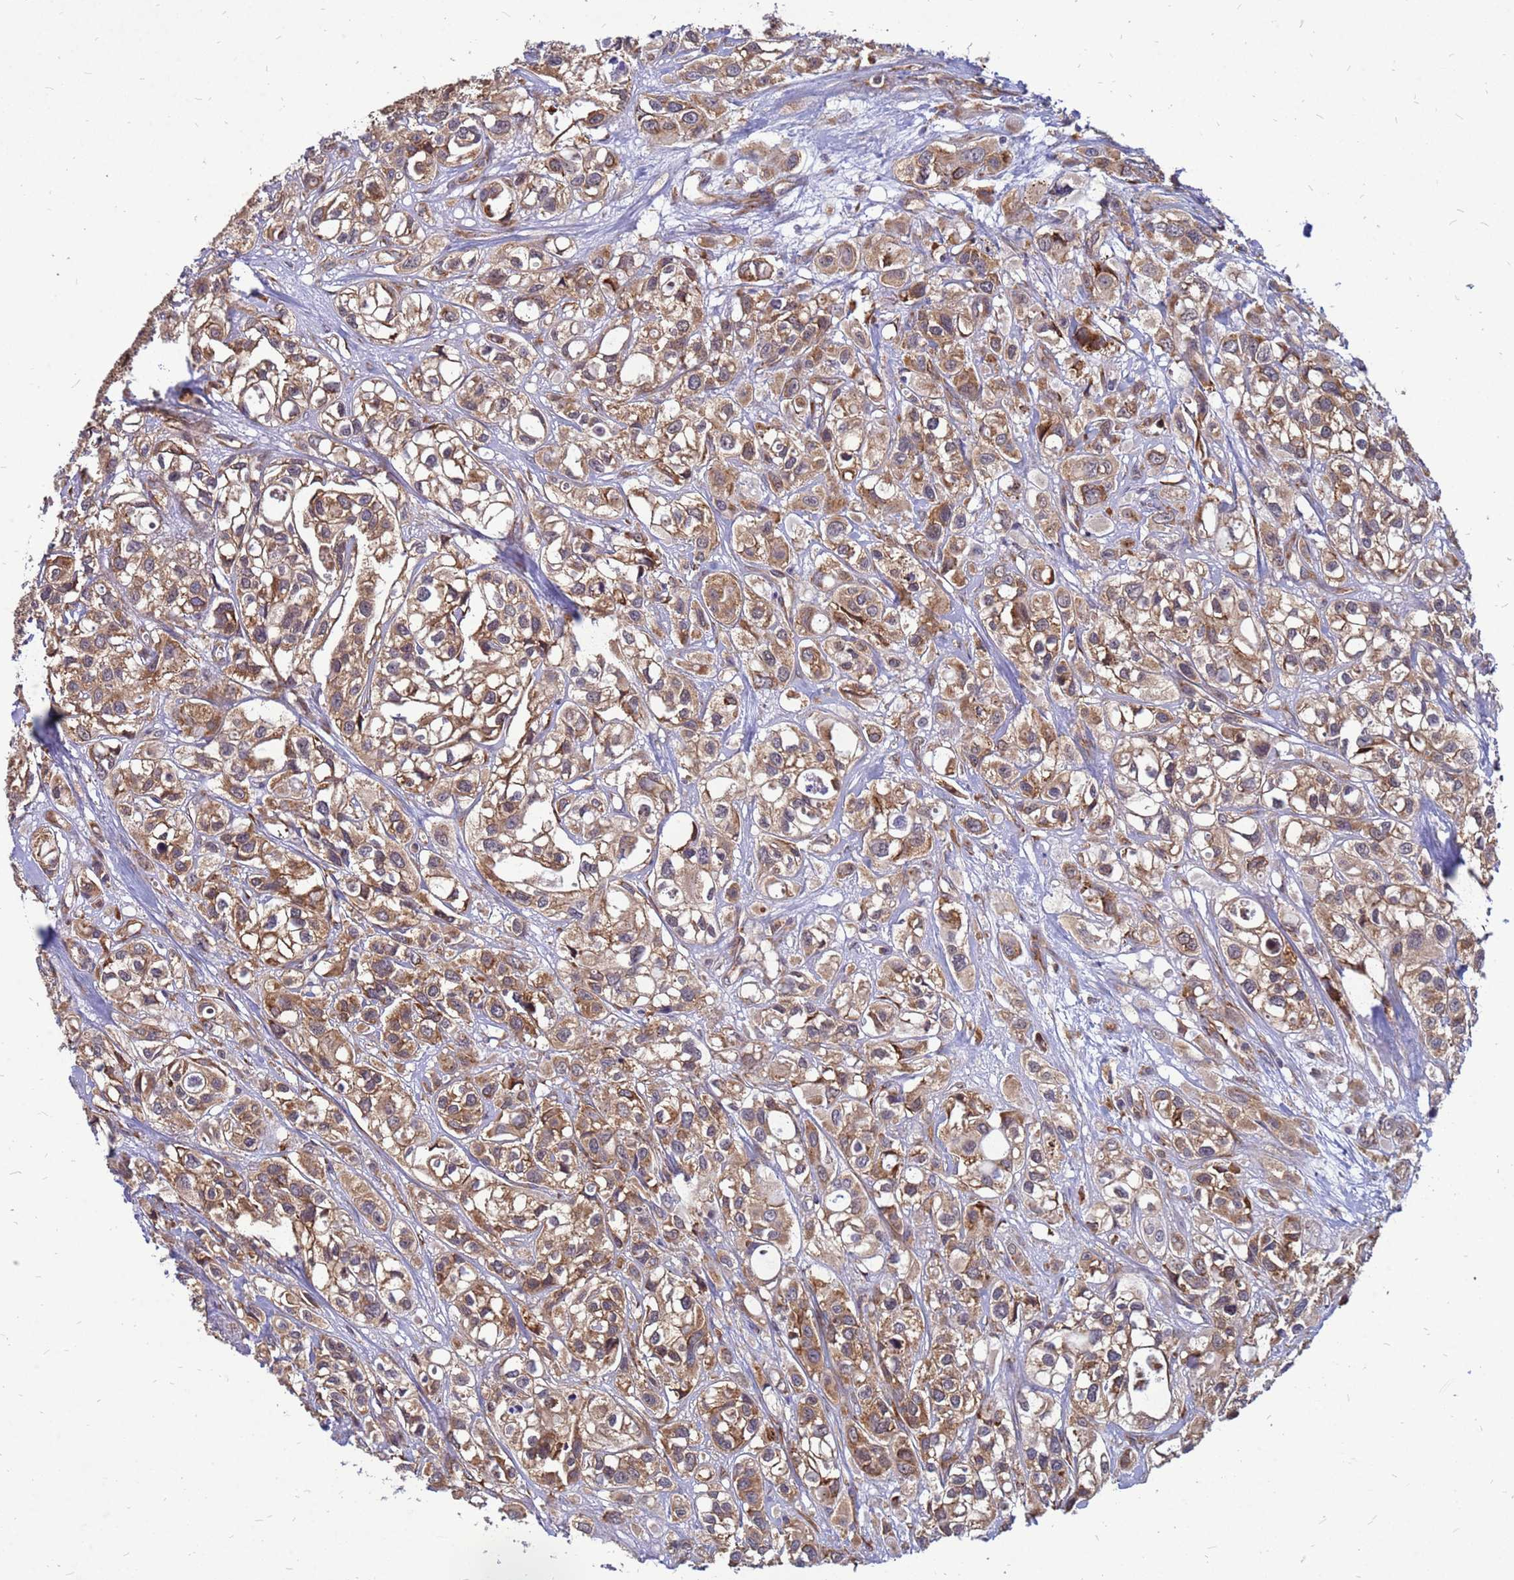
{"staining": {"intensity": "moderate", "quantity": ">75%", "location": "cytoplasmic/membranous"}, "tissue": "urothelial cancer", "cell_type": "Tumor cells", "image_type": "cancer", "snomed": [{"axis": "morphology", "description": "Urothelial carcinoma, High grade"}, {"axis": "topography", "description": "Urinary bladder"}], "caption": "Immunohistochemistry (IHC) staining of urothelial cancer, which displays medium levels of moderate cytoplasmic/membranous expression in about >75% of tumor cells indicating moderate cytoplasmic/membranous protein positivity. The staining was performed using DAB (brown) for protein detection and nuclei were counterstained in hematoxylin (blue).", "gene": "RPL8", "patient": {"sex": "male", "age": 67}}